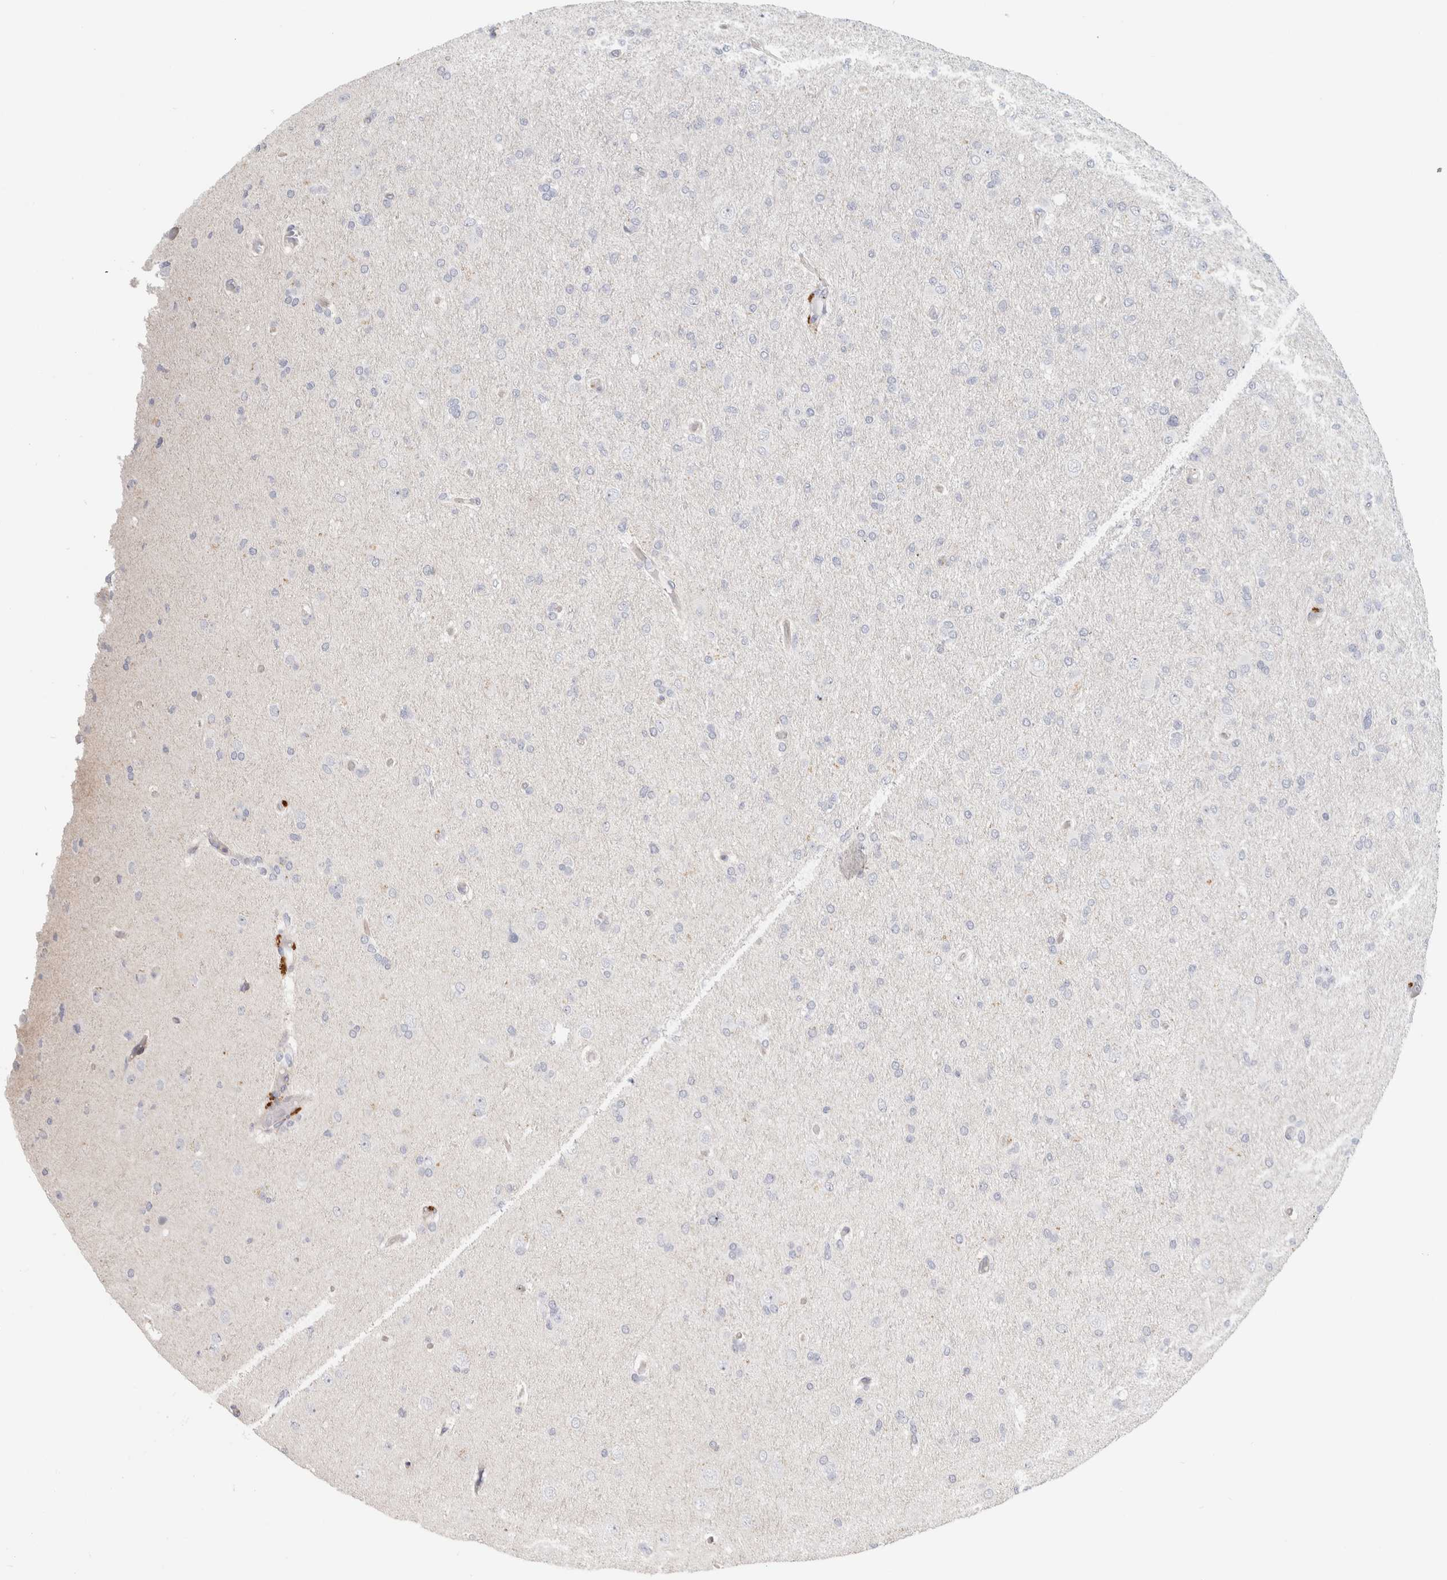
{"staining": {"intensity": "negative", "quantity": "none", "location": "none"}, "tissue": "glioma", "cell_type": "Tumor cells", "image_type": "cancer", "snomed": [{"axis": "morphology", "description": "Glioma, malignant, High grade"}, {"axis": "topography", "description": "Cerebral cortex"}], "caption": "High power microscopy histopathology image of an immunohistochemistry photomicrograph of malignant glioma (high-grade), revealing no significant expression in tumor cells.", "gene": "AFP", "patient": {"sex": "female", "age": 36}}